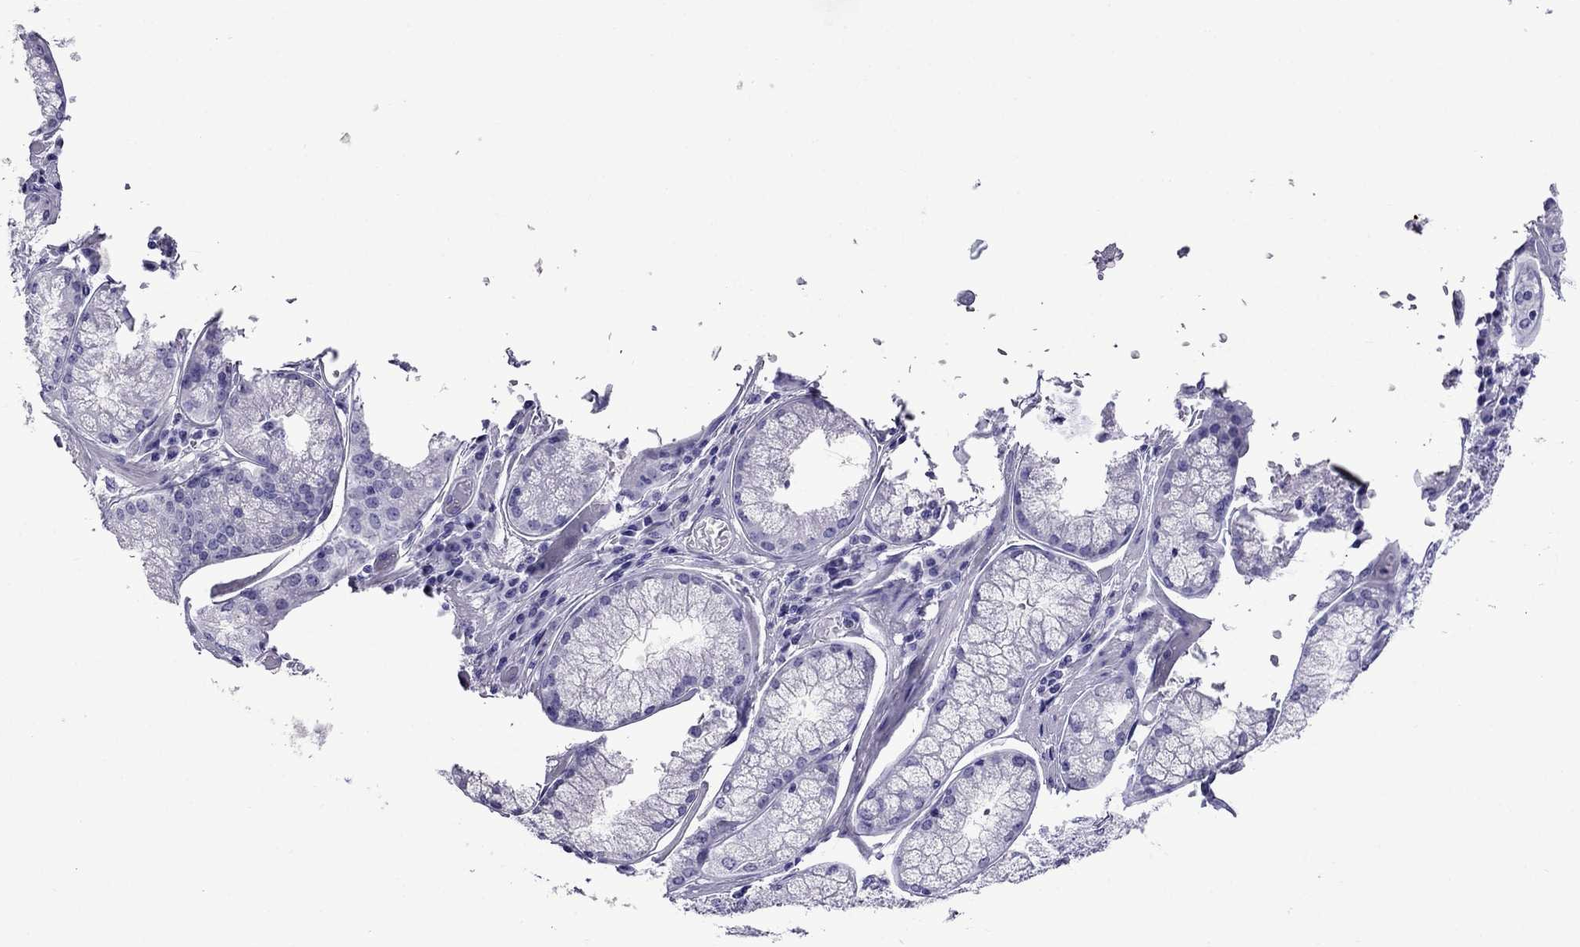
{"staining": {"intensity": "negative", "quantity": "none", "location": "none"}, "tissue": "stomach cancer", "cell_type": "Tumor cells", "image_type": "cancer", "snomed": [{"axis": "morphology", "description": "Adenocarcinoma, NOS"}, {"axis": "topography", "description": "Stomach, lower"}], "caption": "A high-resolution image shows immunohistochemistry staining of adenocarcinoma (stomach), which shows no significant expression in tumor cells.", "gene": "CRYBA1", "patient": {"sex": "female", "age": 76}}